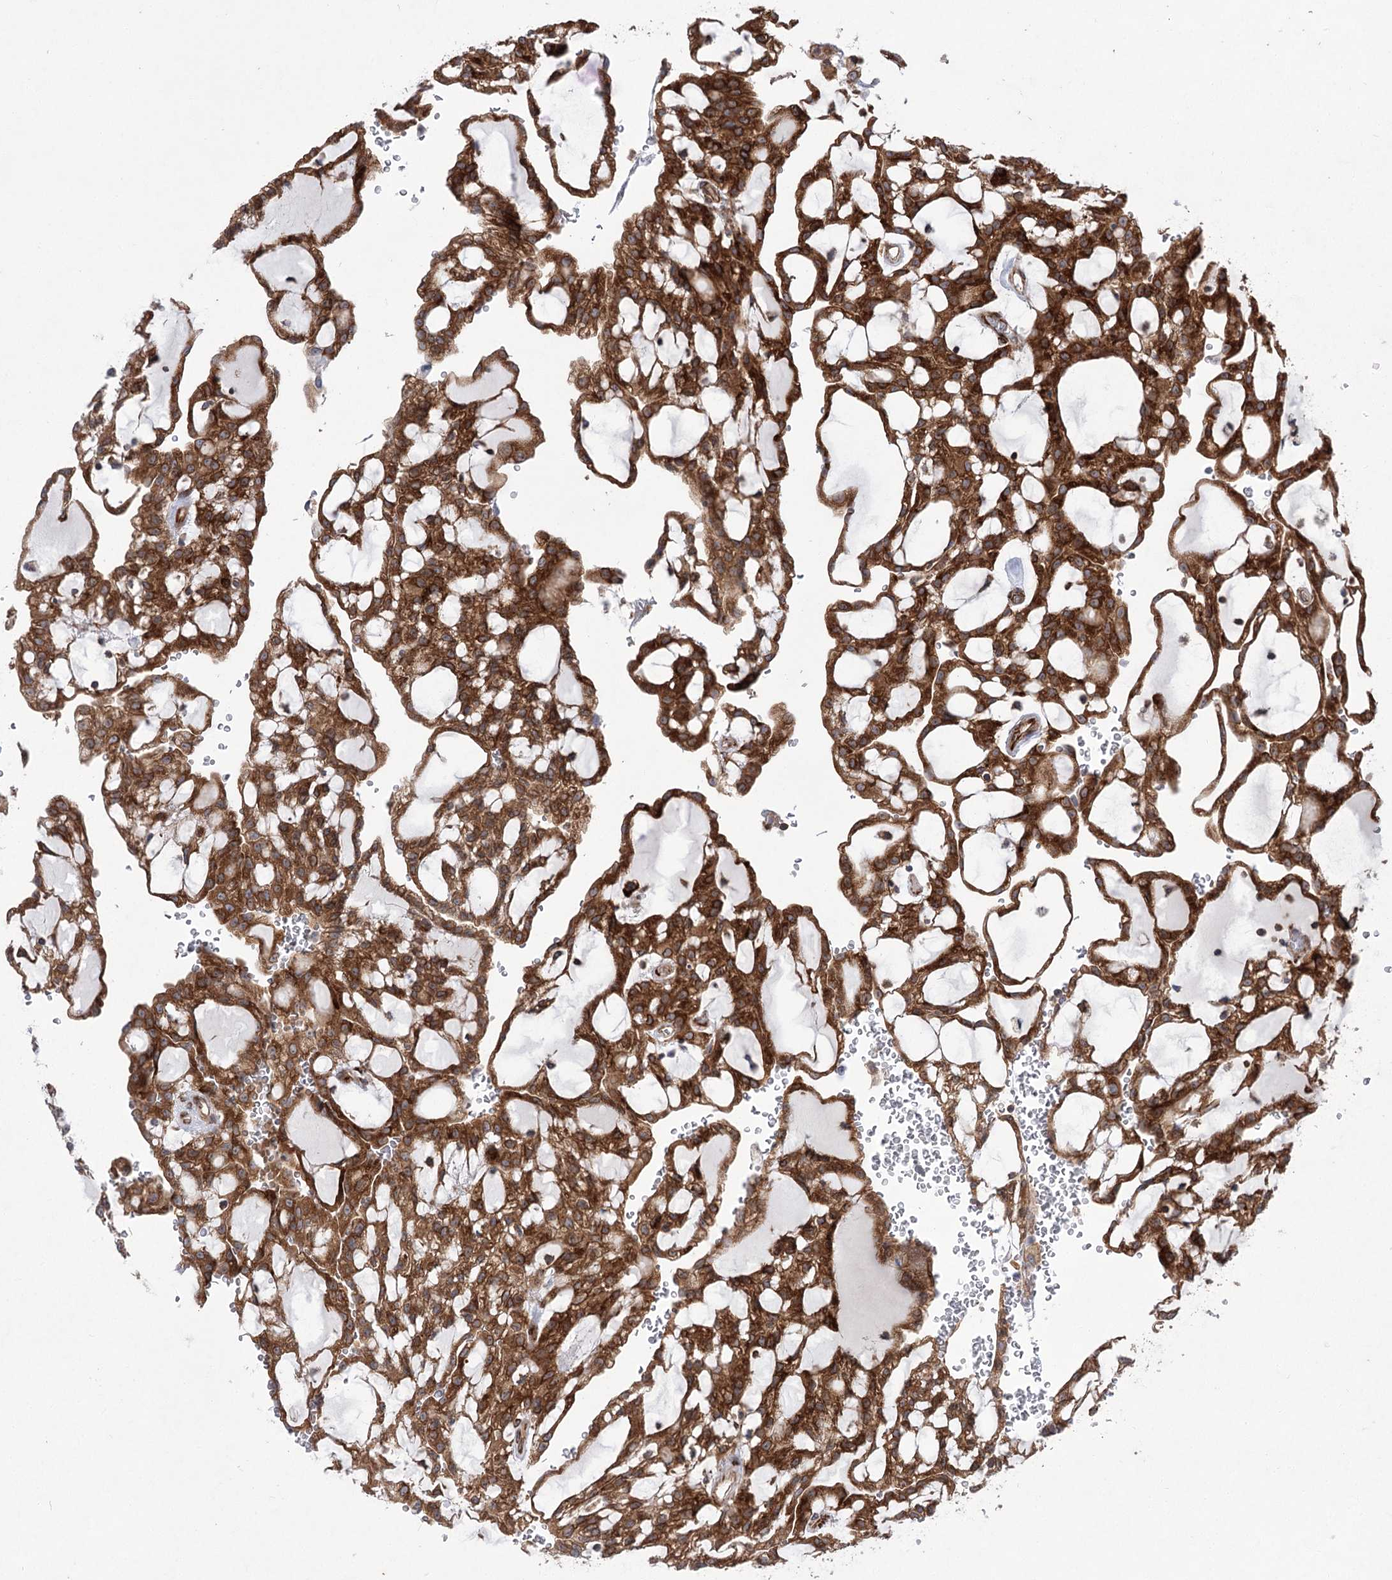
{"staining": {"intensity": "strong", "quantity": ">75%", "location": "cytoplasmic/membranous"}, "tissue": "renal cancer", "cell_type": "Tumor cells", "image_type": "cancer", "snomed": [{"axis": "morphology", "description": "Adenocarcinoma, NOS"}, {"axis": "topography", "description": "Kidney"}], "caption": "A high amount of strong cytoplasmic/membranous expression is present in about >75% of tumor cells in renal cancer tissue. Using DAB (brown) and hematoxylin (blue) stains, captured at high magnification using brightfield microscopy.", "gene": "VWA2", "patient": {"sex": "male", "age": 63}}